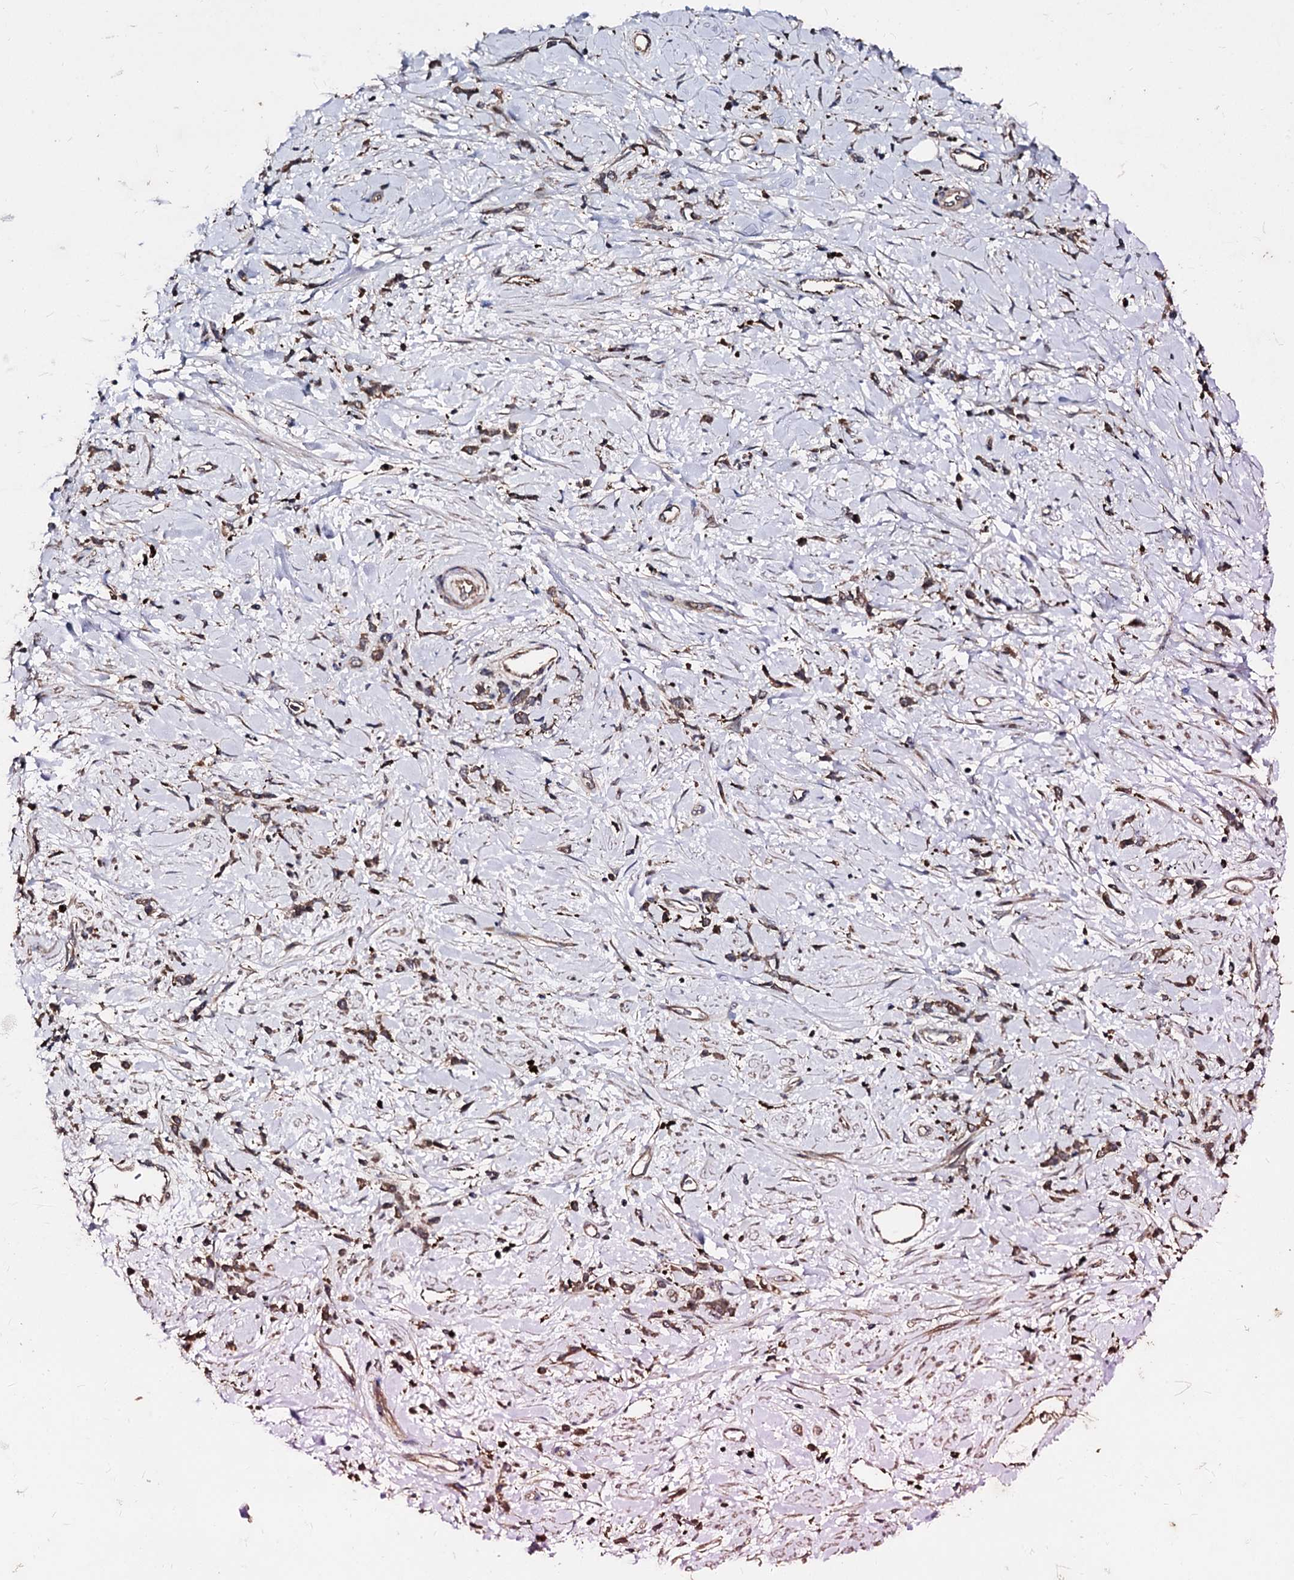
{"staining": {"intensity": "moderate", "quantity": ">75%", "location": "cytoplasmic/membranous"}, "tissue": "stomach cancer", "cell_type": "Tumor cells", "image_type": "cancer", "snomed": [{"axis": "morphology", "description": "Adenocarcinoma, NOS"}, {"axis": "topography", "description": "Stomach"}], "caption": "Stomach cancer (adenocarcinoma) tissue demonstrates moderate cytoplasmic/membranous staining in about >75% of tumor cells, visualized by immunohistochemistry. Immunohistochemistry stains the protein in brown and the nuclei are stained blue.", "gene": "BCL2L2", "patient": {"sex": "female", "age": 60}}